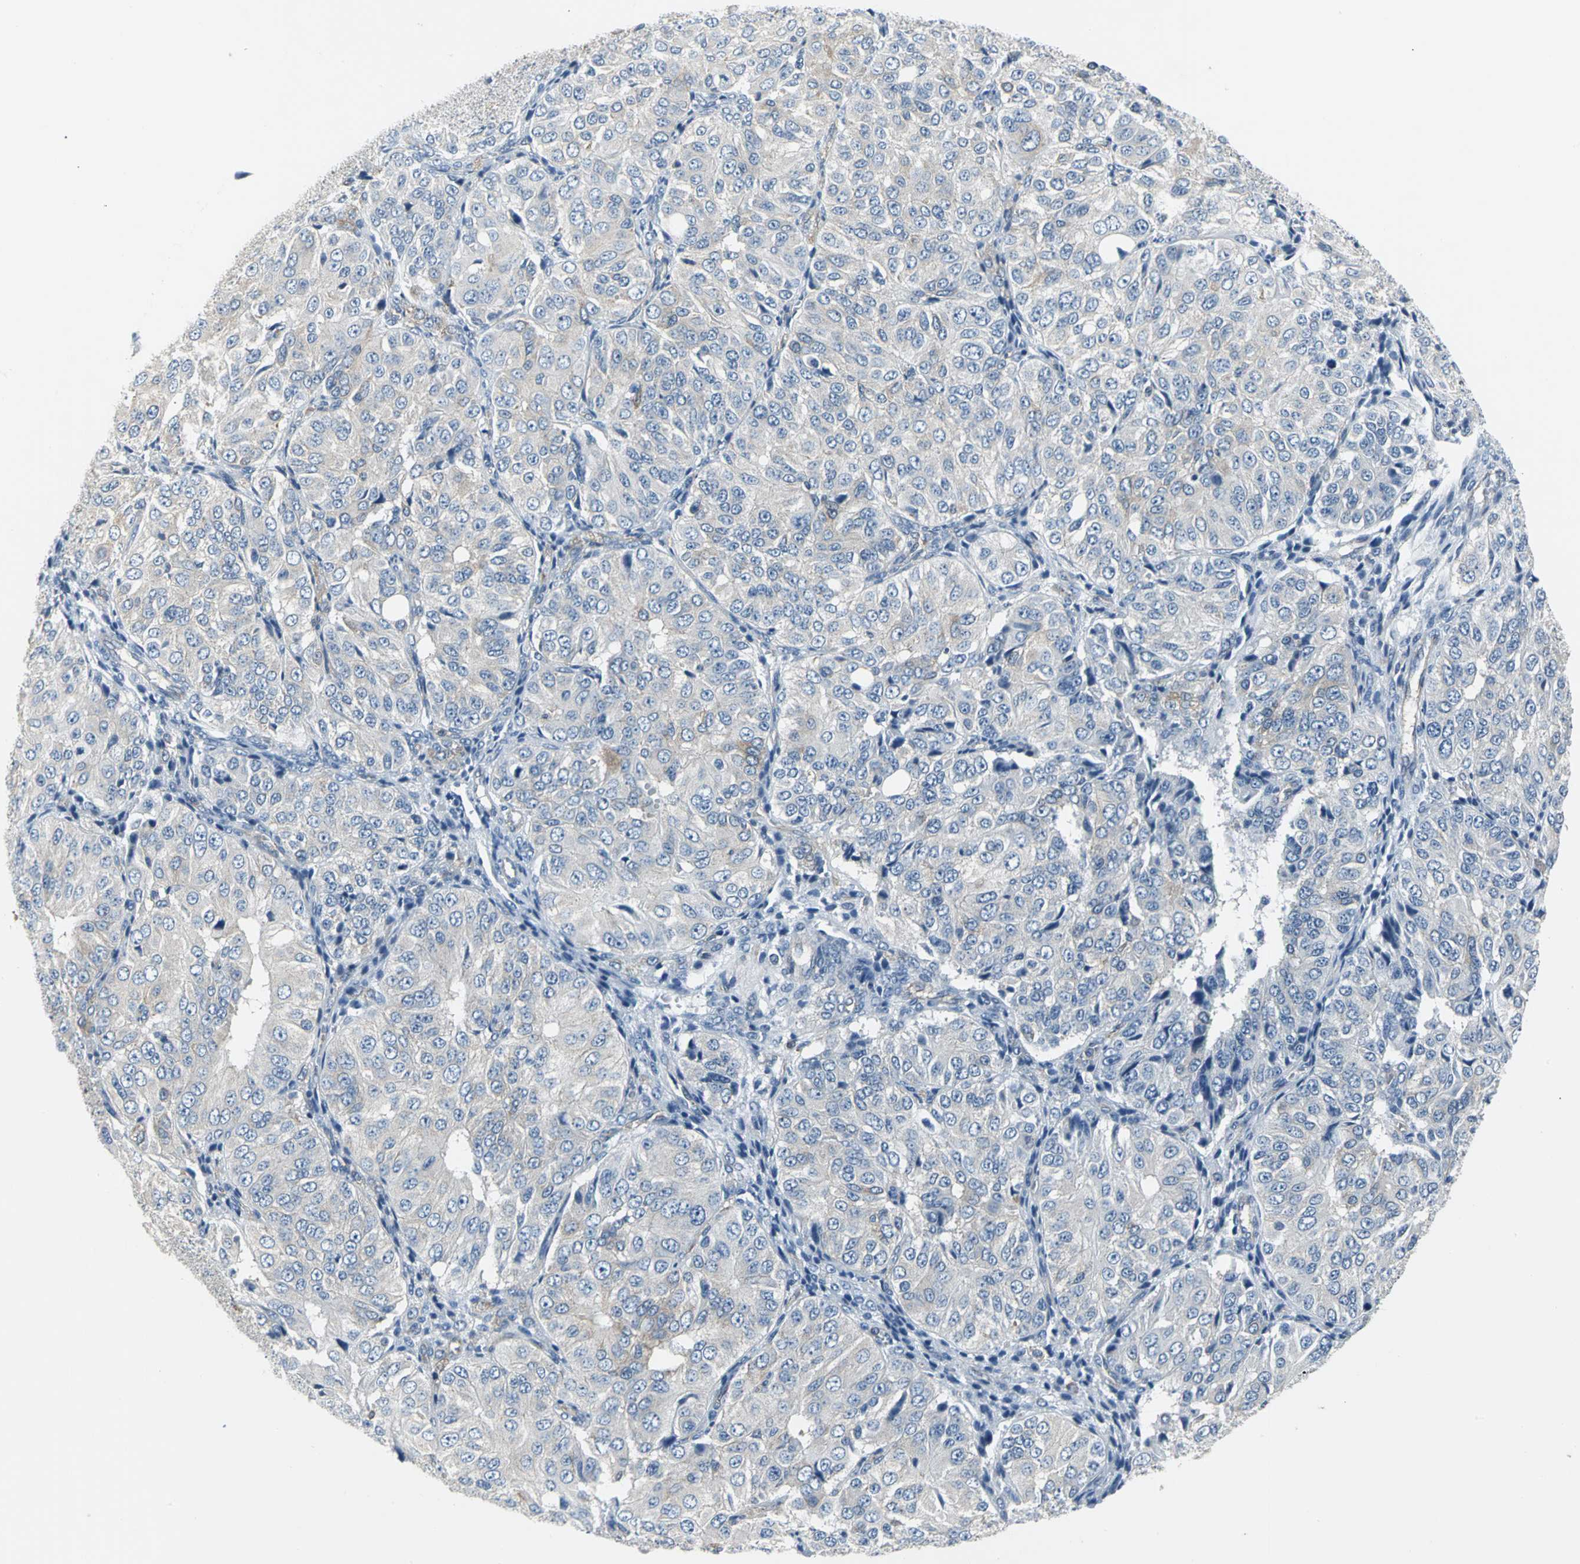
{"staining": {"intensity": "weak", "quantity": "25%-75%", "location": "cytoplasmic/membranous"}, "tissue": "ovarian cancer", "cell_type": "Tumor cells", "image_type": "cancer", "snomed": [{"axis": "morphology", "description": "Carcinoma, endometroid"}, {"axis": "topography", "description": "Ovary"}], "caption": "Immunohistochemistry histopathology image of human ovarian cancer stained for a protein (brown), which exhibits low levels of weak cytoplasmic/membranous expression in about 25%-75% of tumor cells.", "gene": "IQGAP2", "patient": {"sex": "female", "age": 51}}